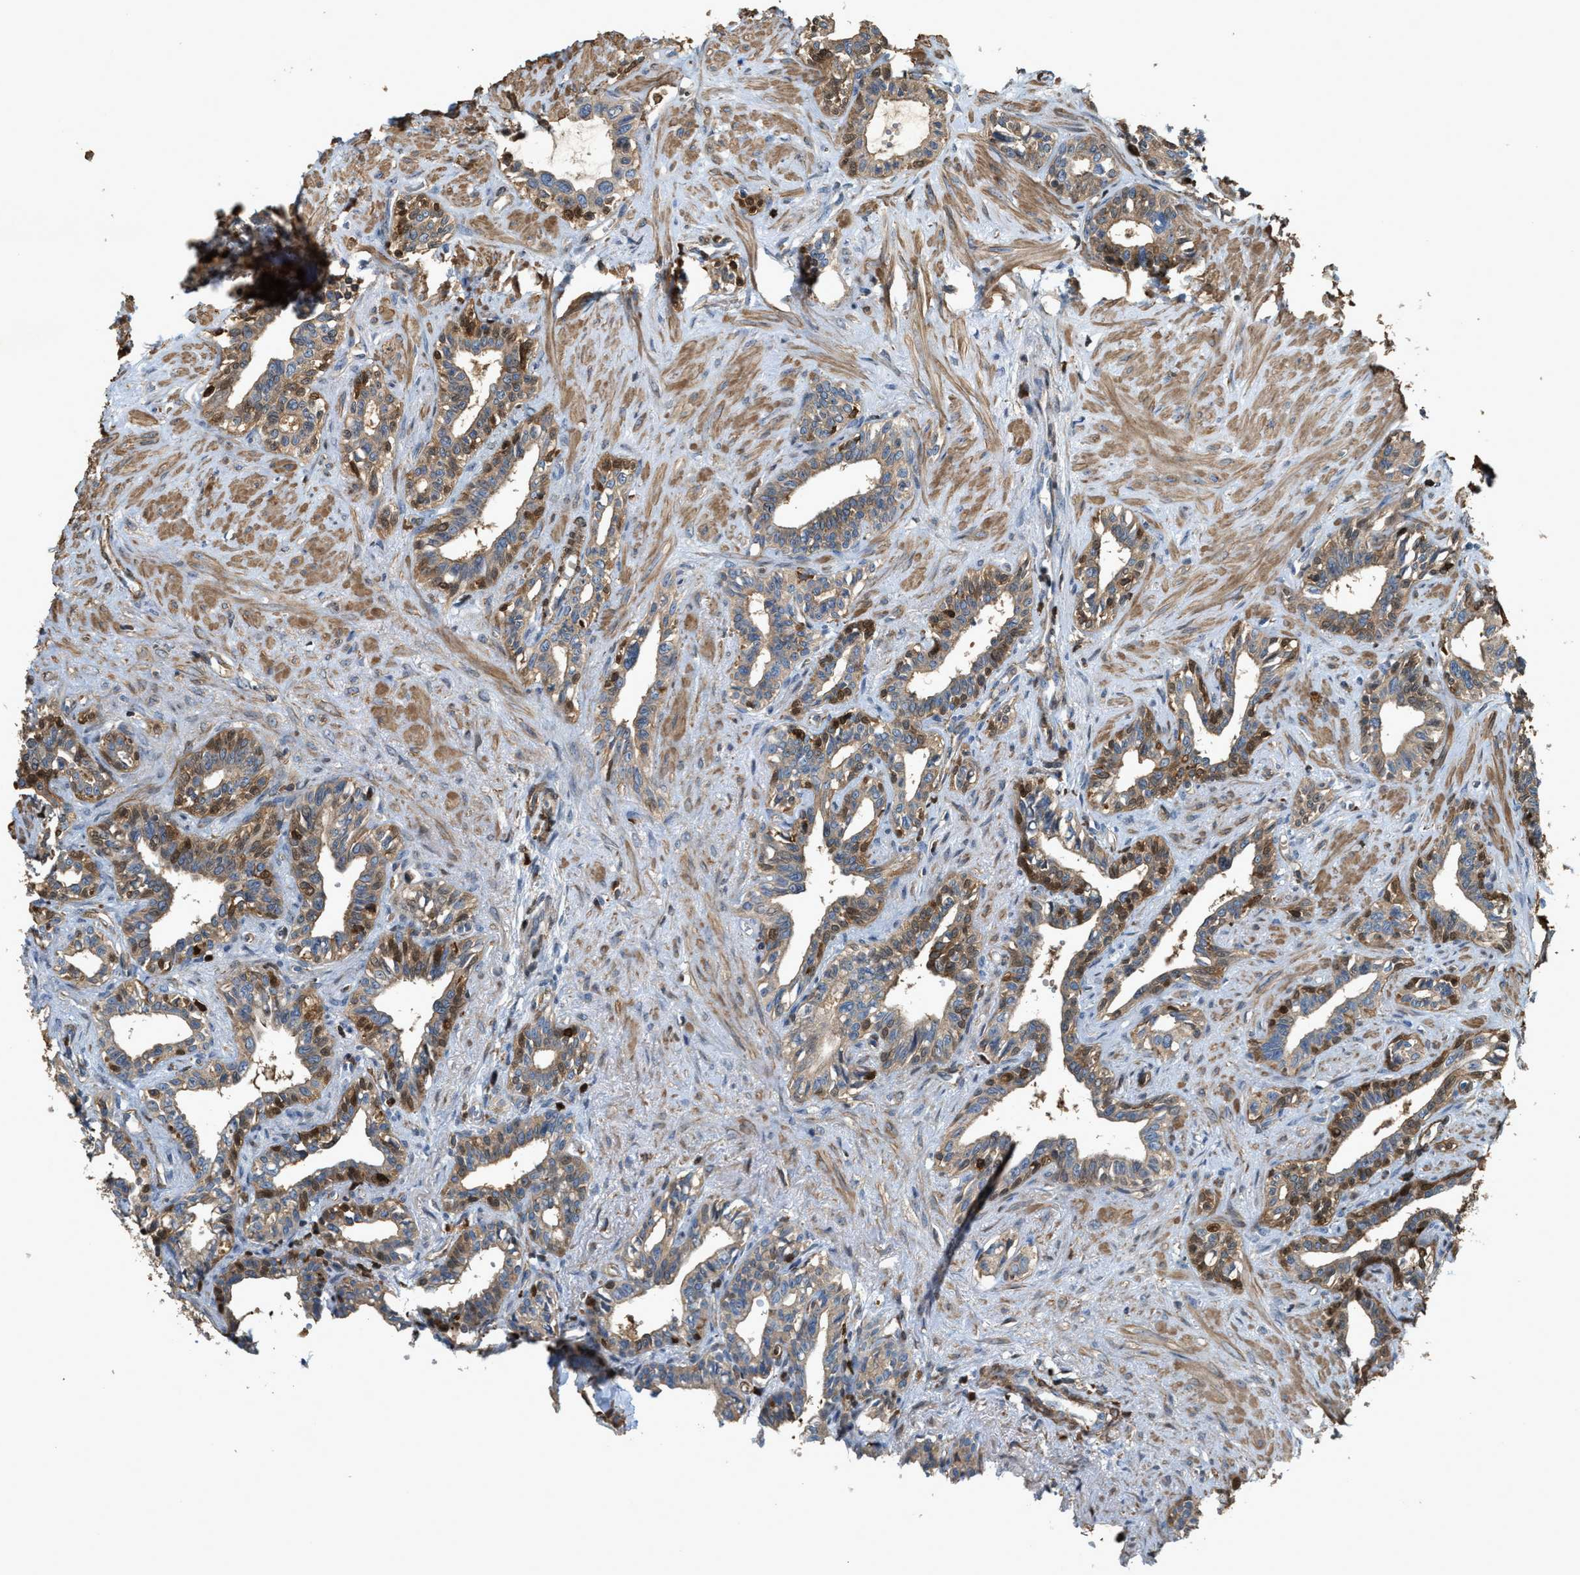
{"staining": {"intensity": "moderate", "quantity": "25%-75%", "location": "cytoplasmic/membranous"}, "tissue": "seminal vesicle", "cell_type": "Glandular cells", "image_type": "normal", "snomed": [{"axis": "morphology", "description": "Normal tissue, NOS"}, {"axis": "morphology", "description": "Adenocarcinoma, High grade"}, {"axis": "topography", "description": "Prostate"}, {"axis": "topography", "description": "Seminal veicle"}], "caption": "Protein expression analysis of normal human seminal vesicle reveals moderate cytoplasmic/membranous positivity in about 25%-75% of glandular cells. The staining is performed using DAB (3,3'-diaminobenzidine) brown chromogen to label protein expression. The nuclei are counter-stained blue using hematoxylin.", "gene": "SERPINB5", "patient": {"sex": "male", "age": 55}}